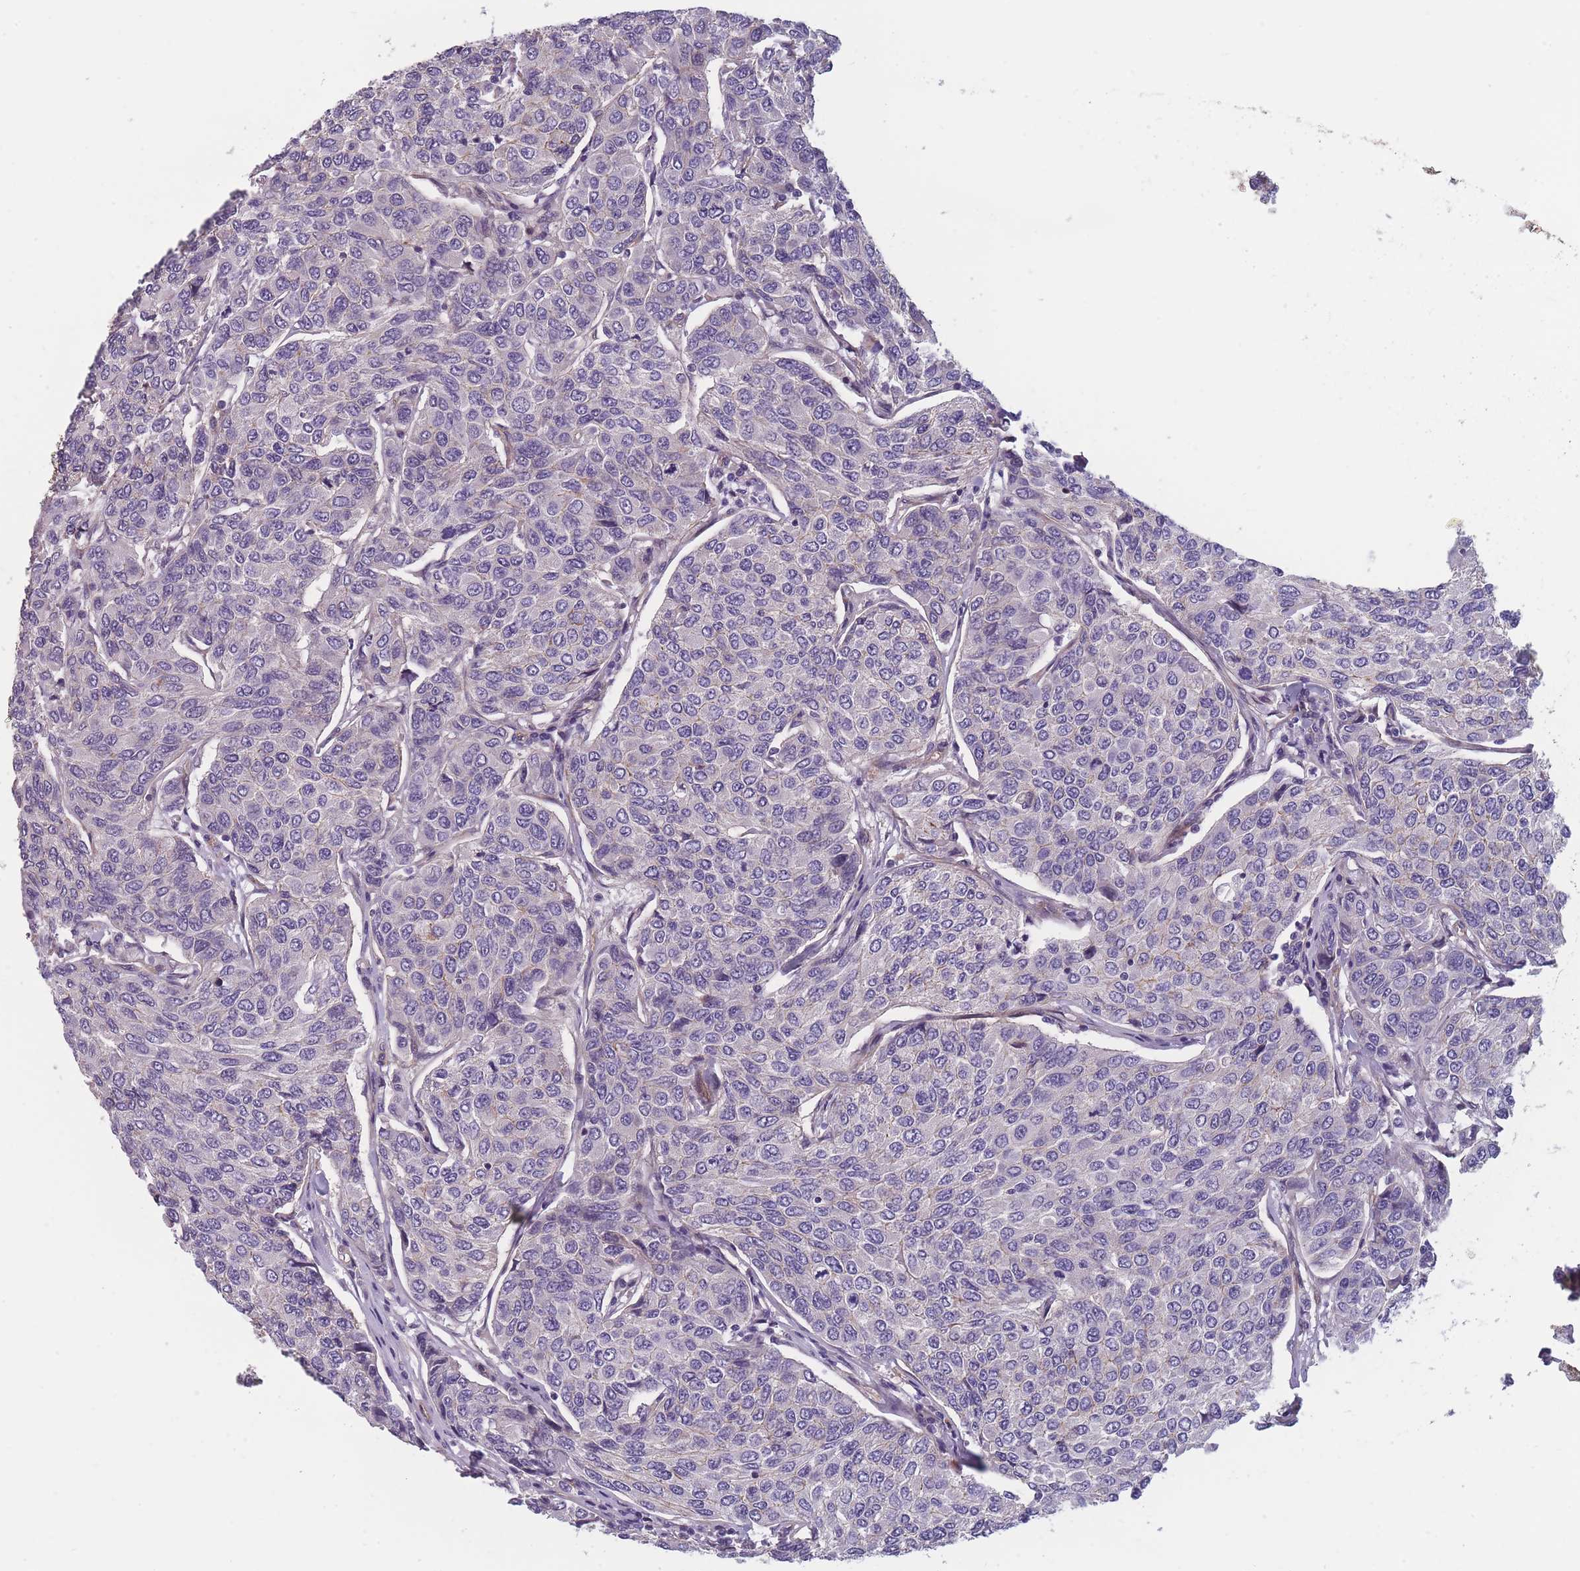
{"staining": {"intensity": "negative", "quantity": "none", "location": "none"}, "tissue": "breast cancer", "cell_type": "Tumor cells", "image_type": "cancer", "snomed": [{"axis": "morphology", "description": "Duct carcinoma"}, {"axis": "topography", "description": "Breast"}], "caption": "Human breast cancer (invasive ductal carcinoma) stained for a protein using IHC displays no positivity in tumor cells.", "gene": "FAM83F", "patient": {"sex": "female", "age": 55}}